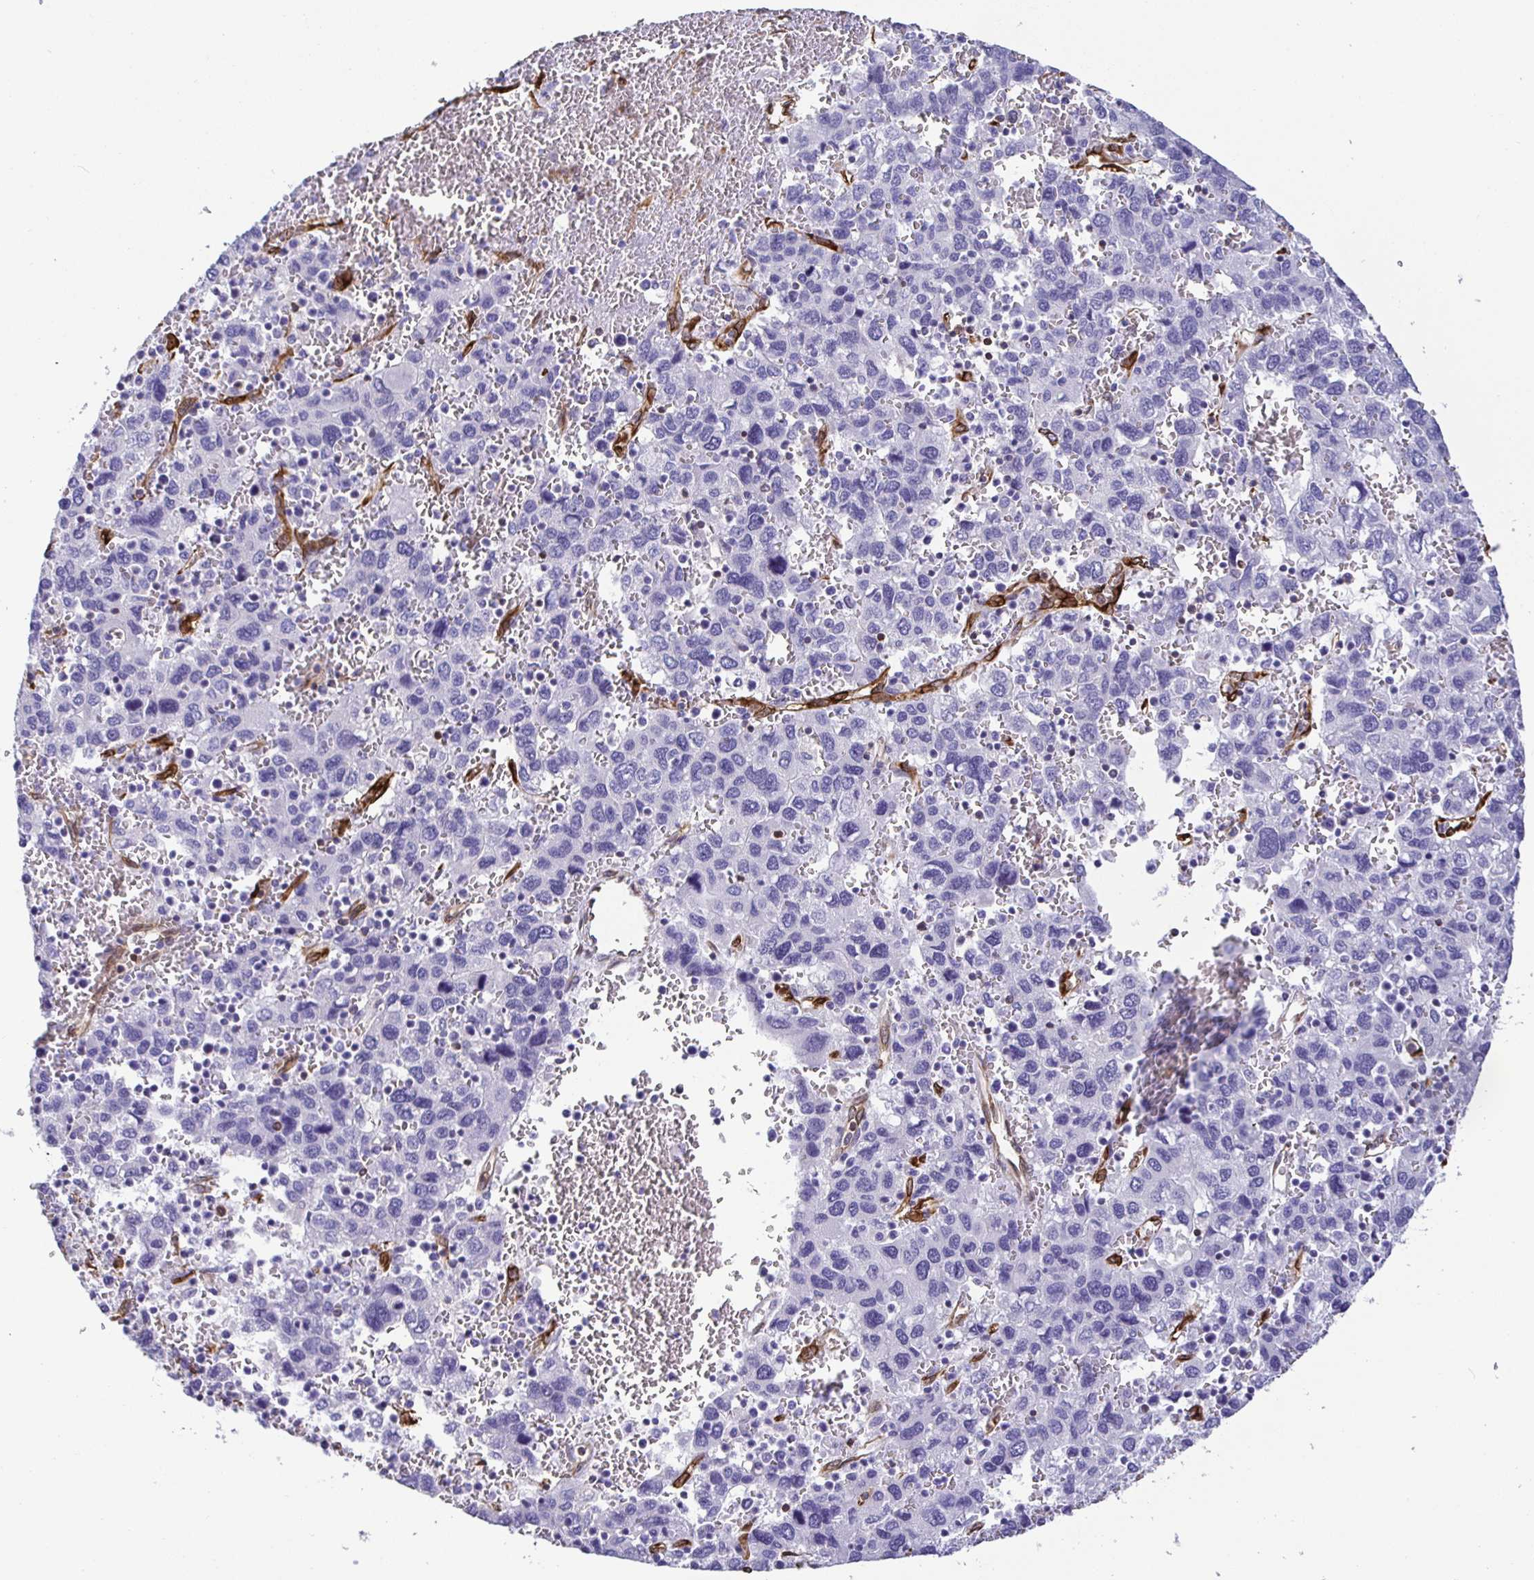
{"staining": {"intensity": "negative", "quantity": "none", "location": "none"}, "tissue": "liver cancer", "cell_type": "Tumor cells", "image_type": "cancer", "snomed": [{"axis": "morphology", "description": "Carcinoma, Hepatocellular, NOS"}, {"axis": "topography", "description": "Liver"}], "caption": "The image exhibits no staining of tumor cells in hepatocellular carcinoma (liver).", "gene": "TP53I11", "patient": {"sex": "male", "age": 69}}